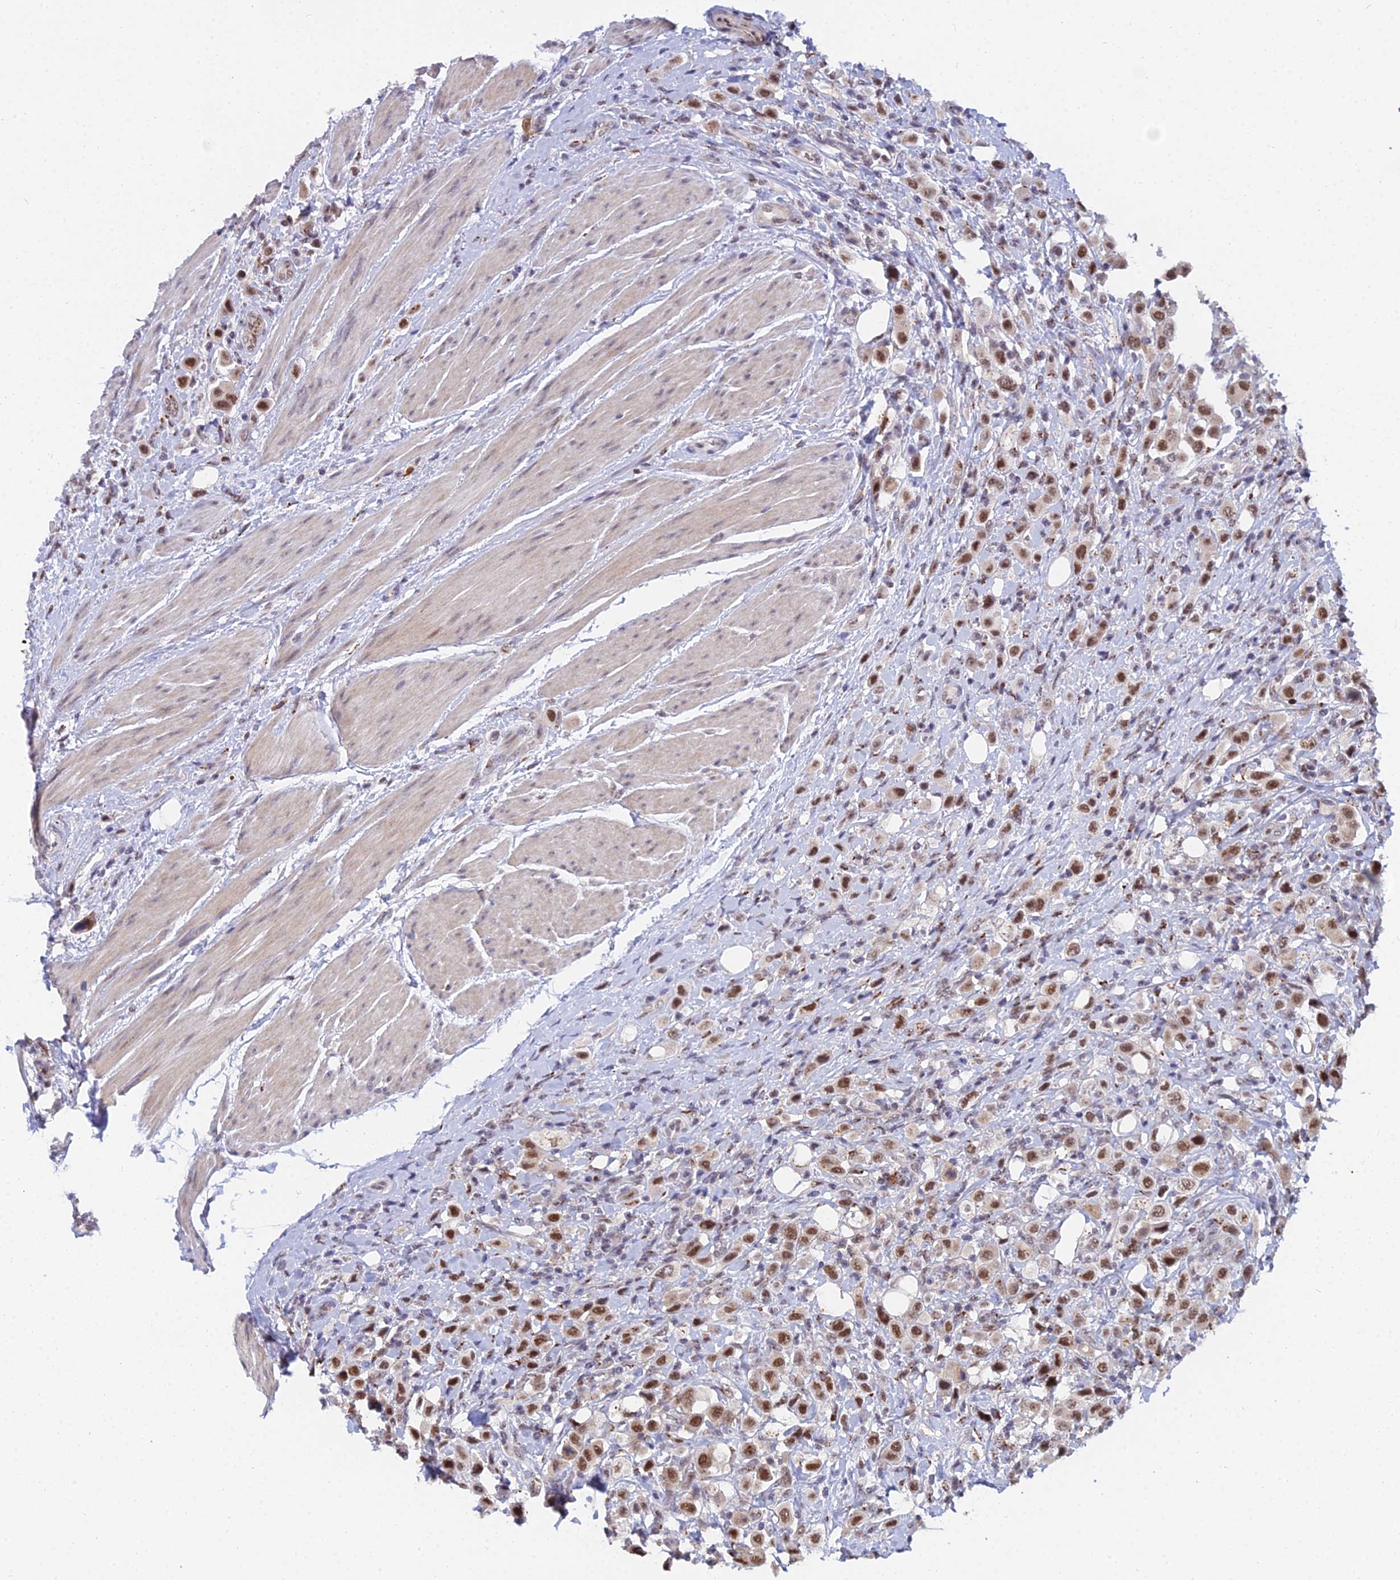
{"staining": {"intensity": "strong", "quantity": ">75%", "location": "nuclear"}, "tissue": "urothelial cancer", "cell_type": "Tumor cells", "image_type": "cancer", "snomed": [{"axis": "morphology", "description": "Urothelial carcinoma, High grade"}, {"axis": "topography", "description": "Urinary bladder"}], "caption": "Urothelial cancer stained with a brown dye shows strong nuclear positive expression in about >75% of tumor cells.", "gene": "THOC3", "patient": {"sex": "male", "age": 50}}